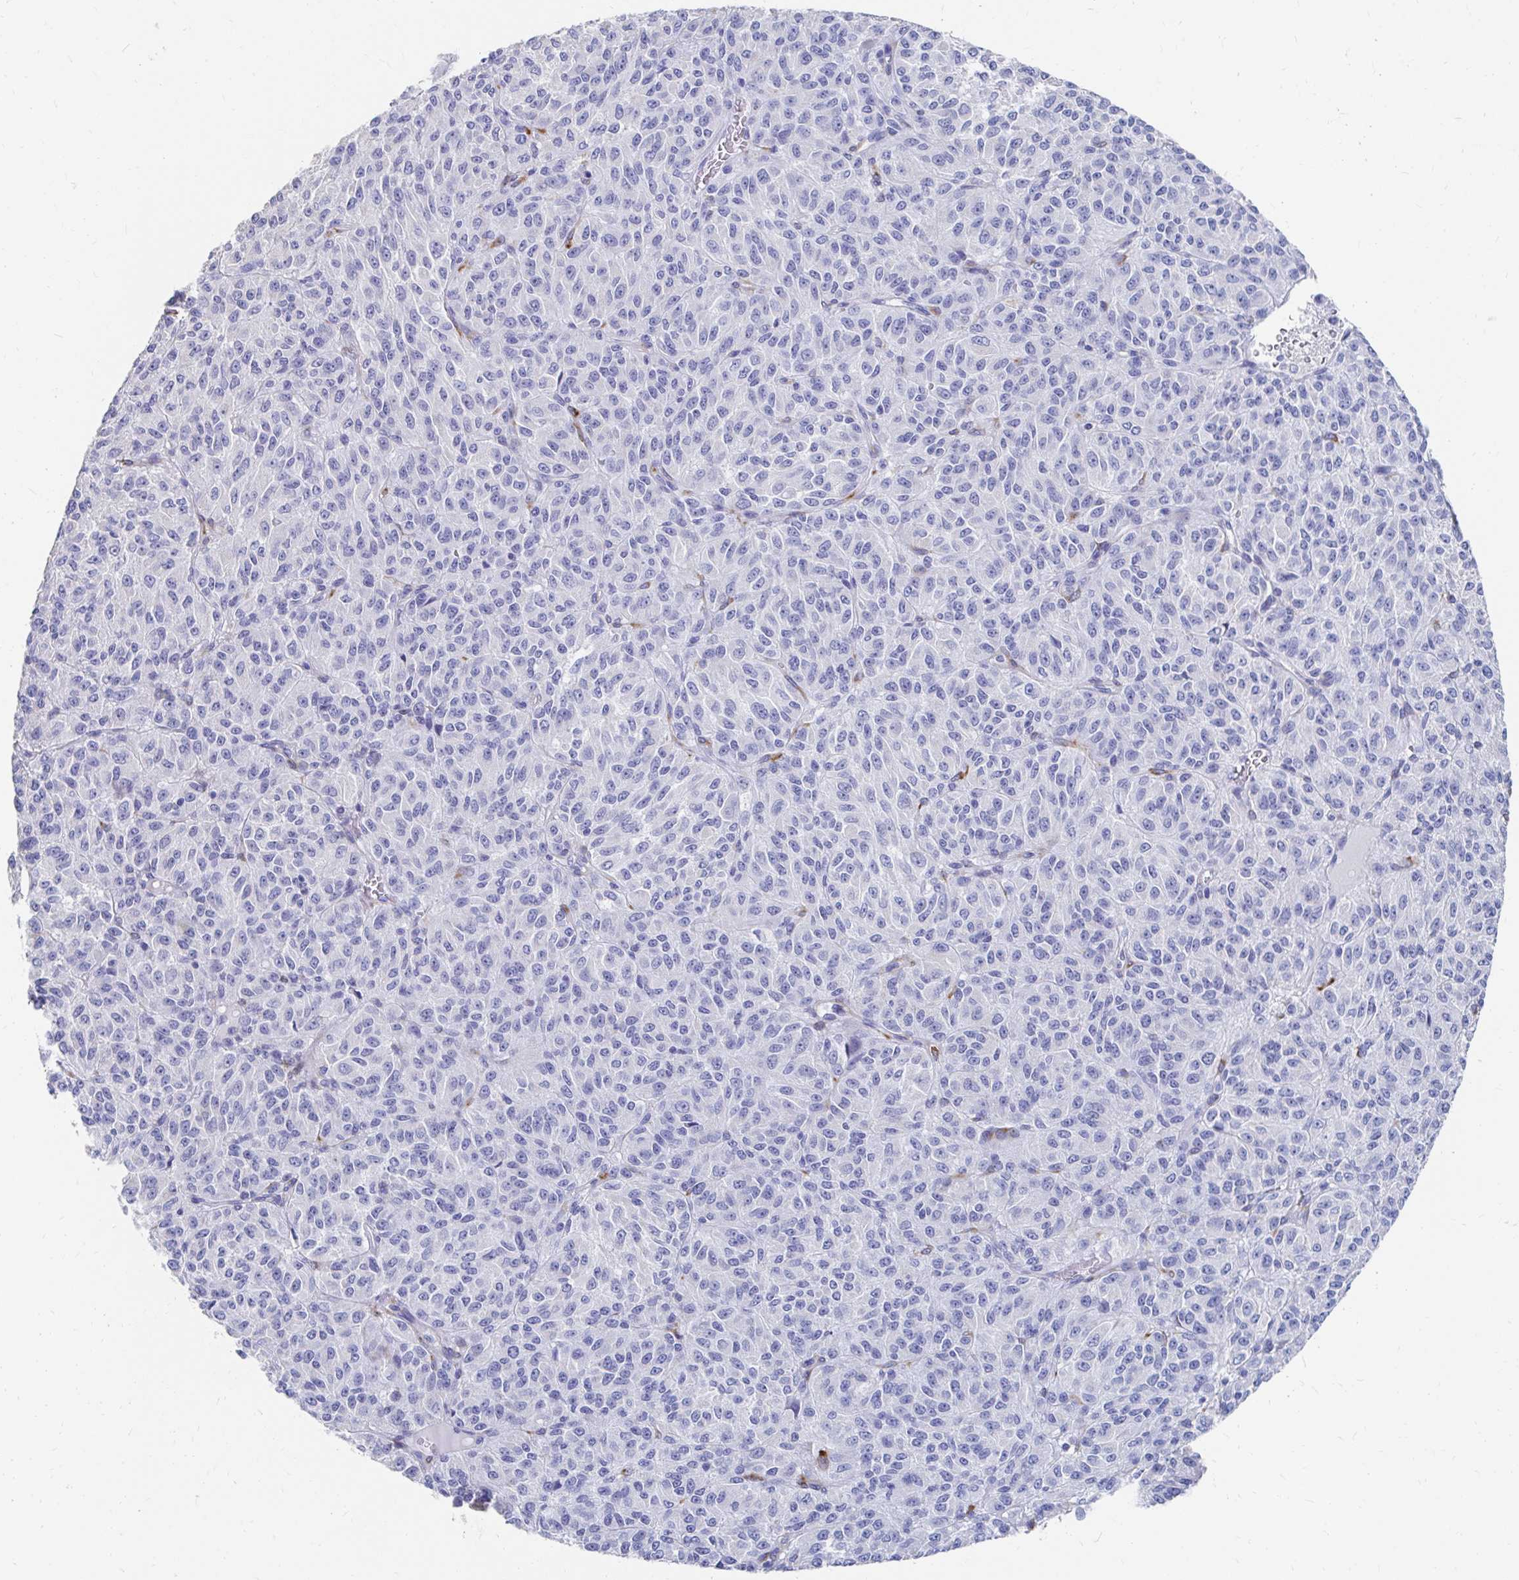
{"staining": {"intensity": "negative", "quantity": "none", "location": "none"}, "tissue": "melanoma", "cell_type": "Tumor cells", "image_type": "cancer", "snomed": [{"axis": "morphology", "description": "Malignant melanoma, Metastatic site"}, {"axis": "topography", "description": "Brain"}], "caption": "This is an IHC image of malignant melanoma (metastatic site). There is no expression in tumor cells.", "gene": "LAMC3", "patient": {"sex": "female", "age": 56}}